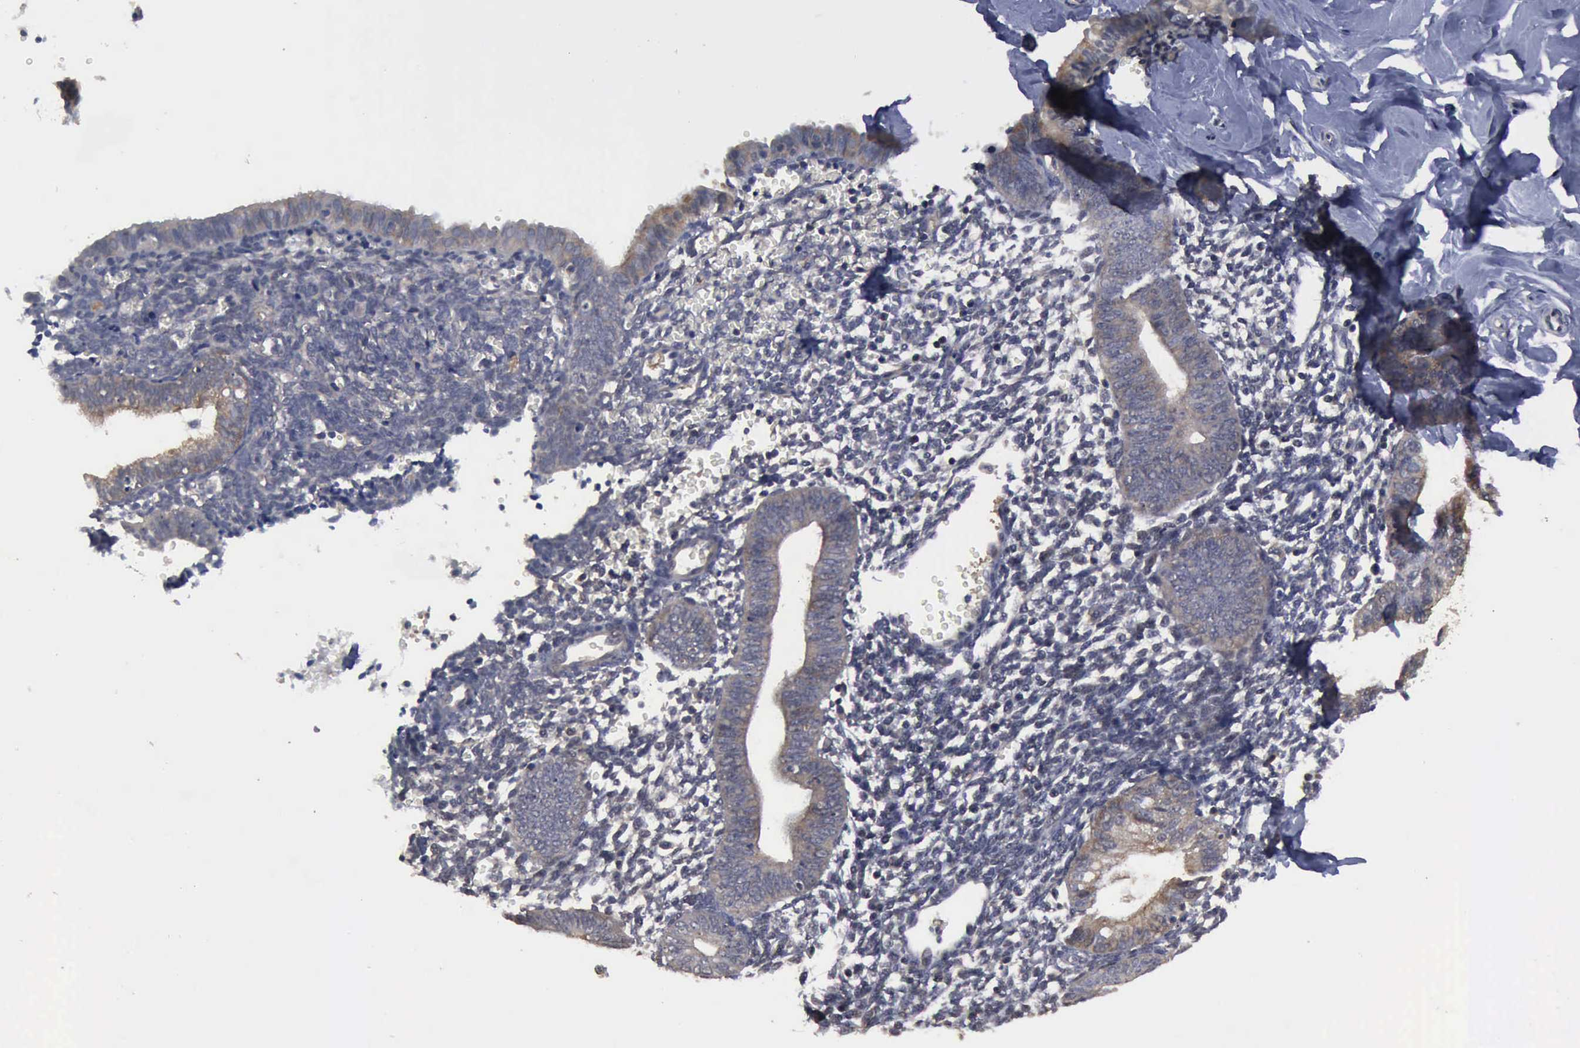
{"staining": {"intensity": "negative", "quantity": "none", "location": "none"}, "tissue": "endometrium", "cell_type": "Cells in endometrial stroma", "image_type": "normal", "snomed": [{"axis": "morphology", "description": "Normal tissue, NOS"}, {"axis": "topography", "description": "Endometrium"}], "caption": "Unremarkable endometrium was stained to show a protein in brown. There is no significant staining in cells in endometrial stroma. (Immunohistochemistry (ihc), brightfield microscopy, high magnification).", "gene": "CRKL", "patient": {"sex": "female", "age": 61}}